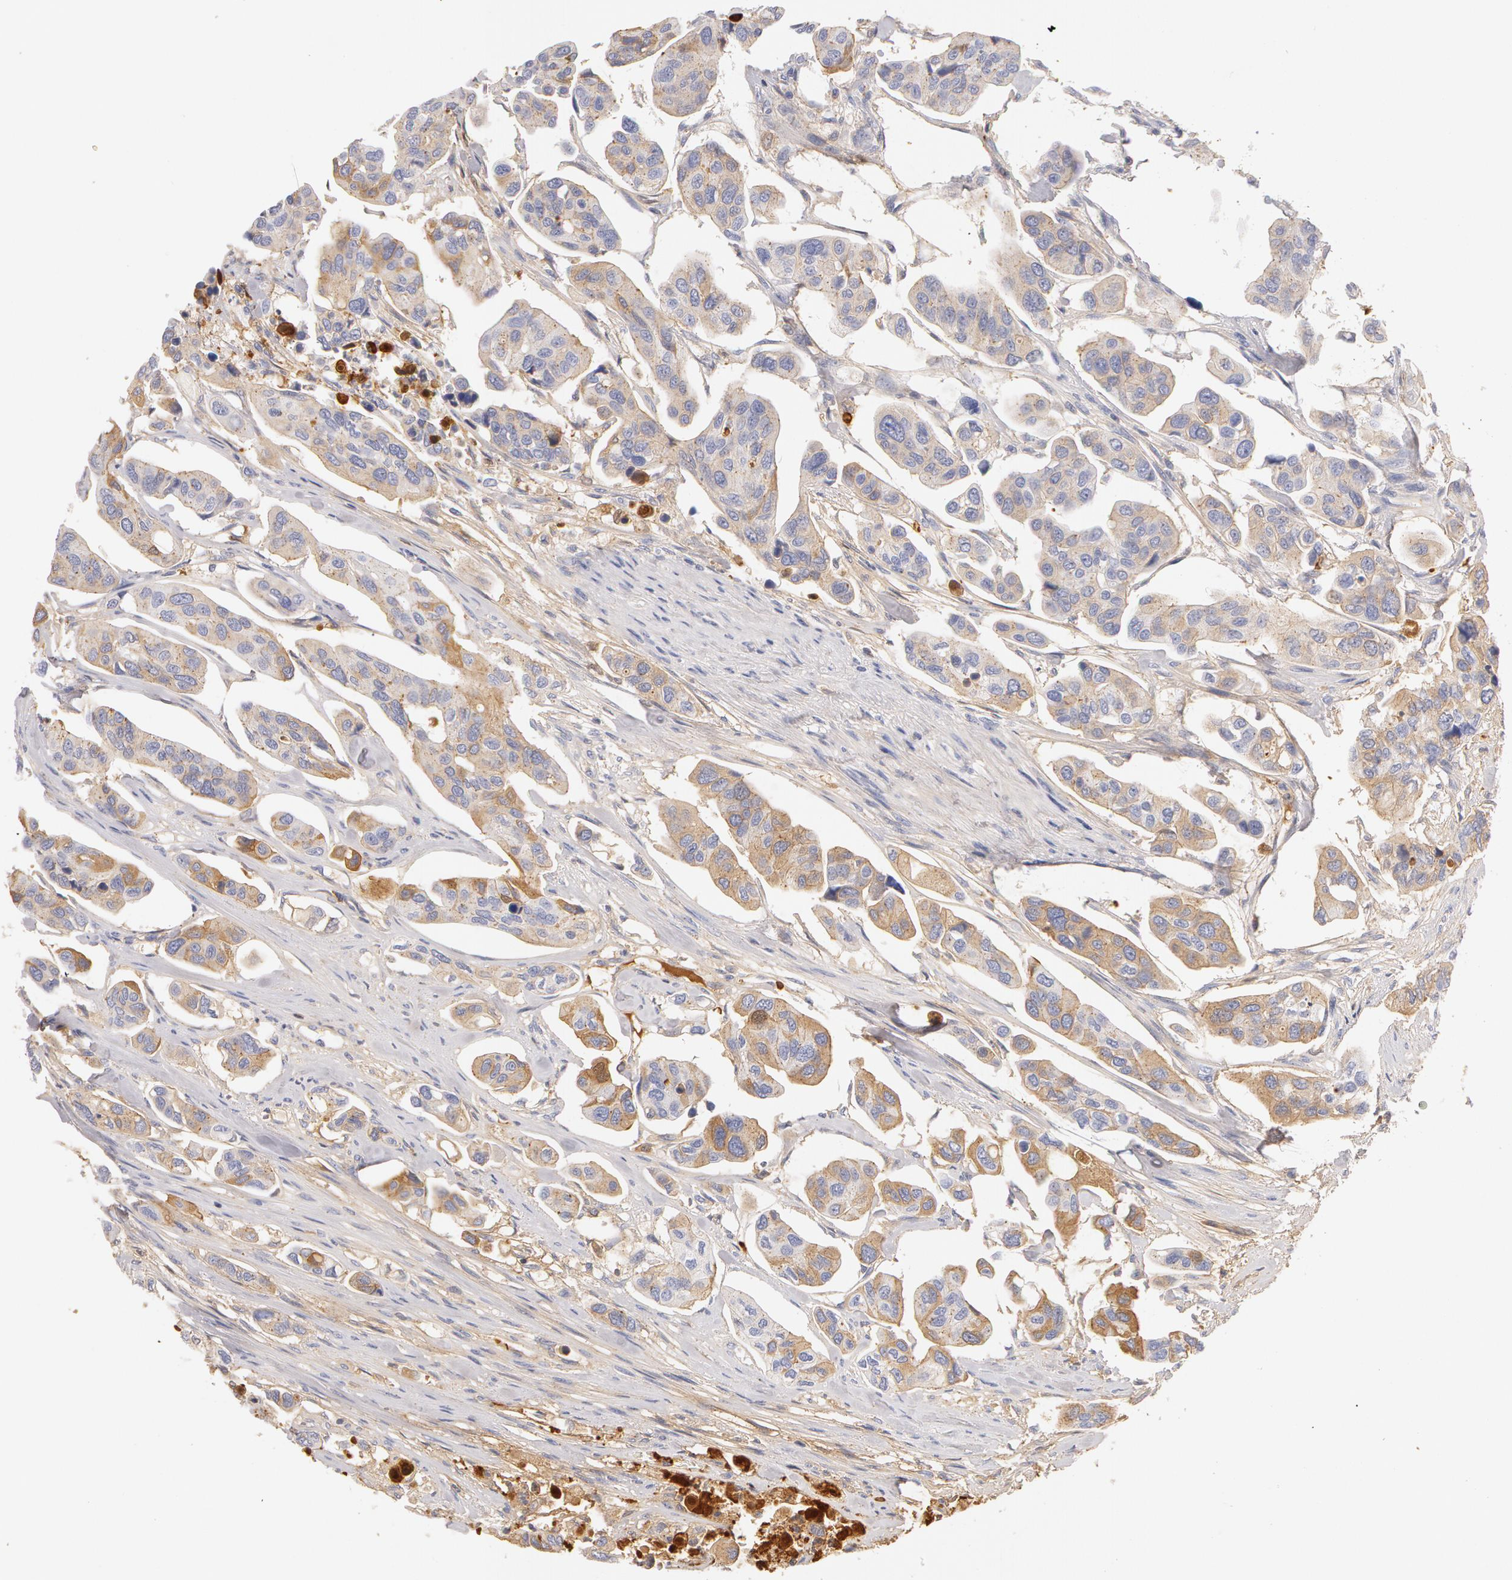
{"staining": {"intensity": "weak", "quantity": "25%-75%", "location": "cytoplasmic/membranous"}, "tissue": "urothelial cancer", "cell_type": "Tumor cells", "image_type": "cancer", "snomed": [{"axis": "morphology", "description": "Adenocarcinoma, NOS"}, {"axis": "topography", "description": "Urinary bladder"}], "caption": "Adenocarcinoma tissue exhibits weak cytoplasmic/membranous staining in approximately 25%-75% of tumor cells (Brightfield microscopy of DAB IHC at high magnification).", "gene": "GC", "patient": {"sex": "male", "age": 61}}